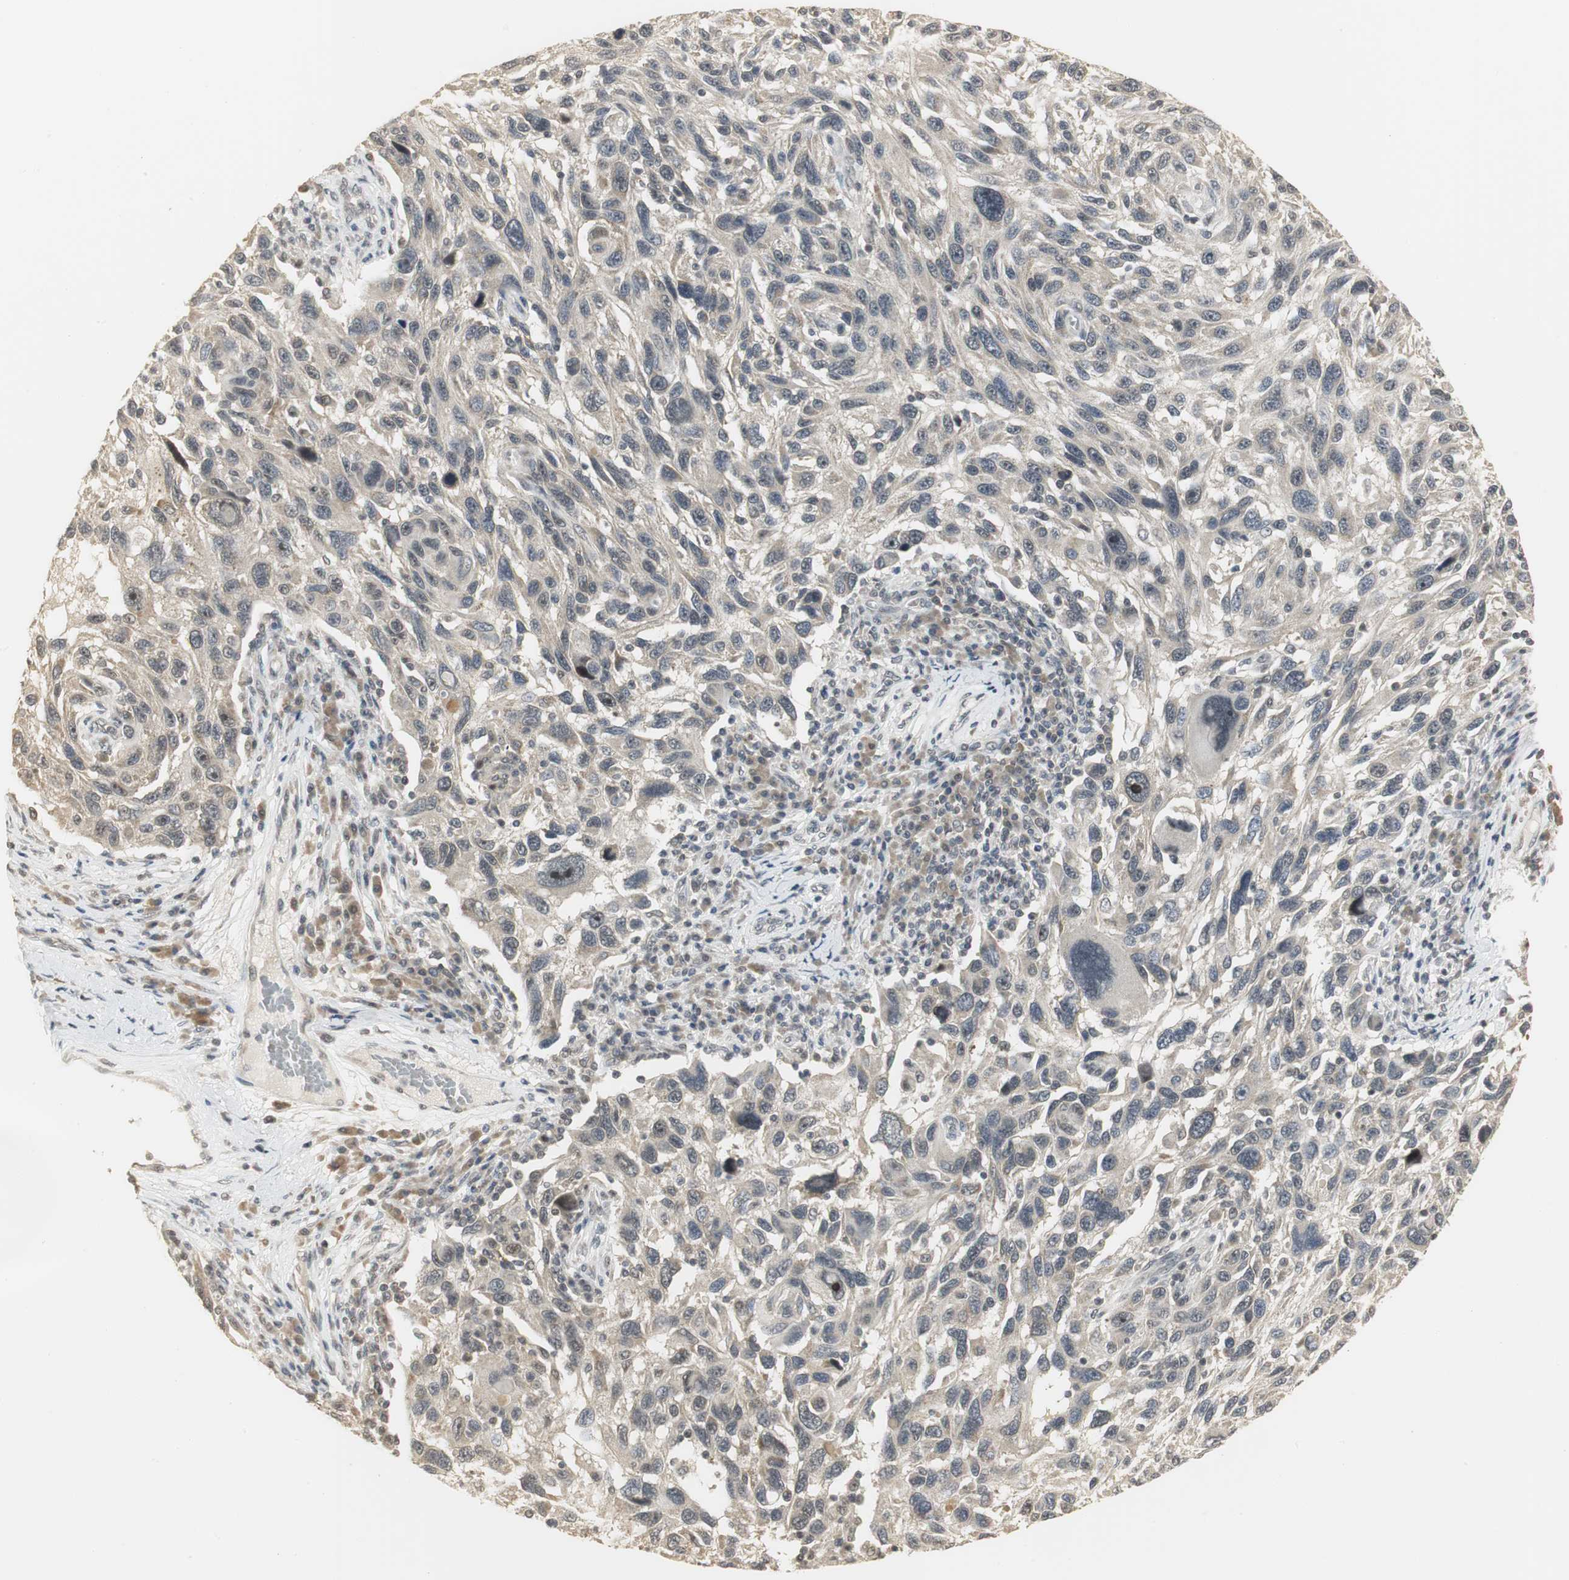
{"staining": {"intensity": "weak", "quantity": "<25%", "location": "cytoplasmic/membranous"}, "tissue": "melanoma", "cell_type": "Tumor cells", "image_type": "cancer", "snomed": [{"axis": "morphology", "description": "Malignant melanoma, NOS"}, {"axis": "topography", "description": "Skin"}], "caption": "Tumor cells show no significant protein expression in melanoma.", "gene": "ELOA", "patient": {"sex": "male", "age": 53}}